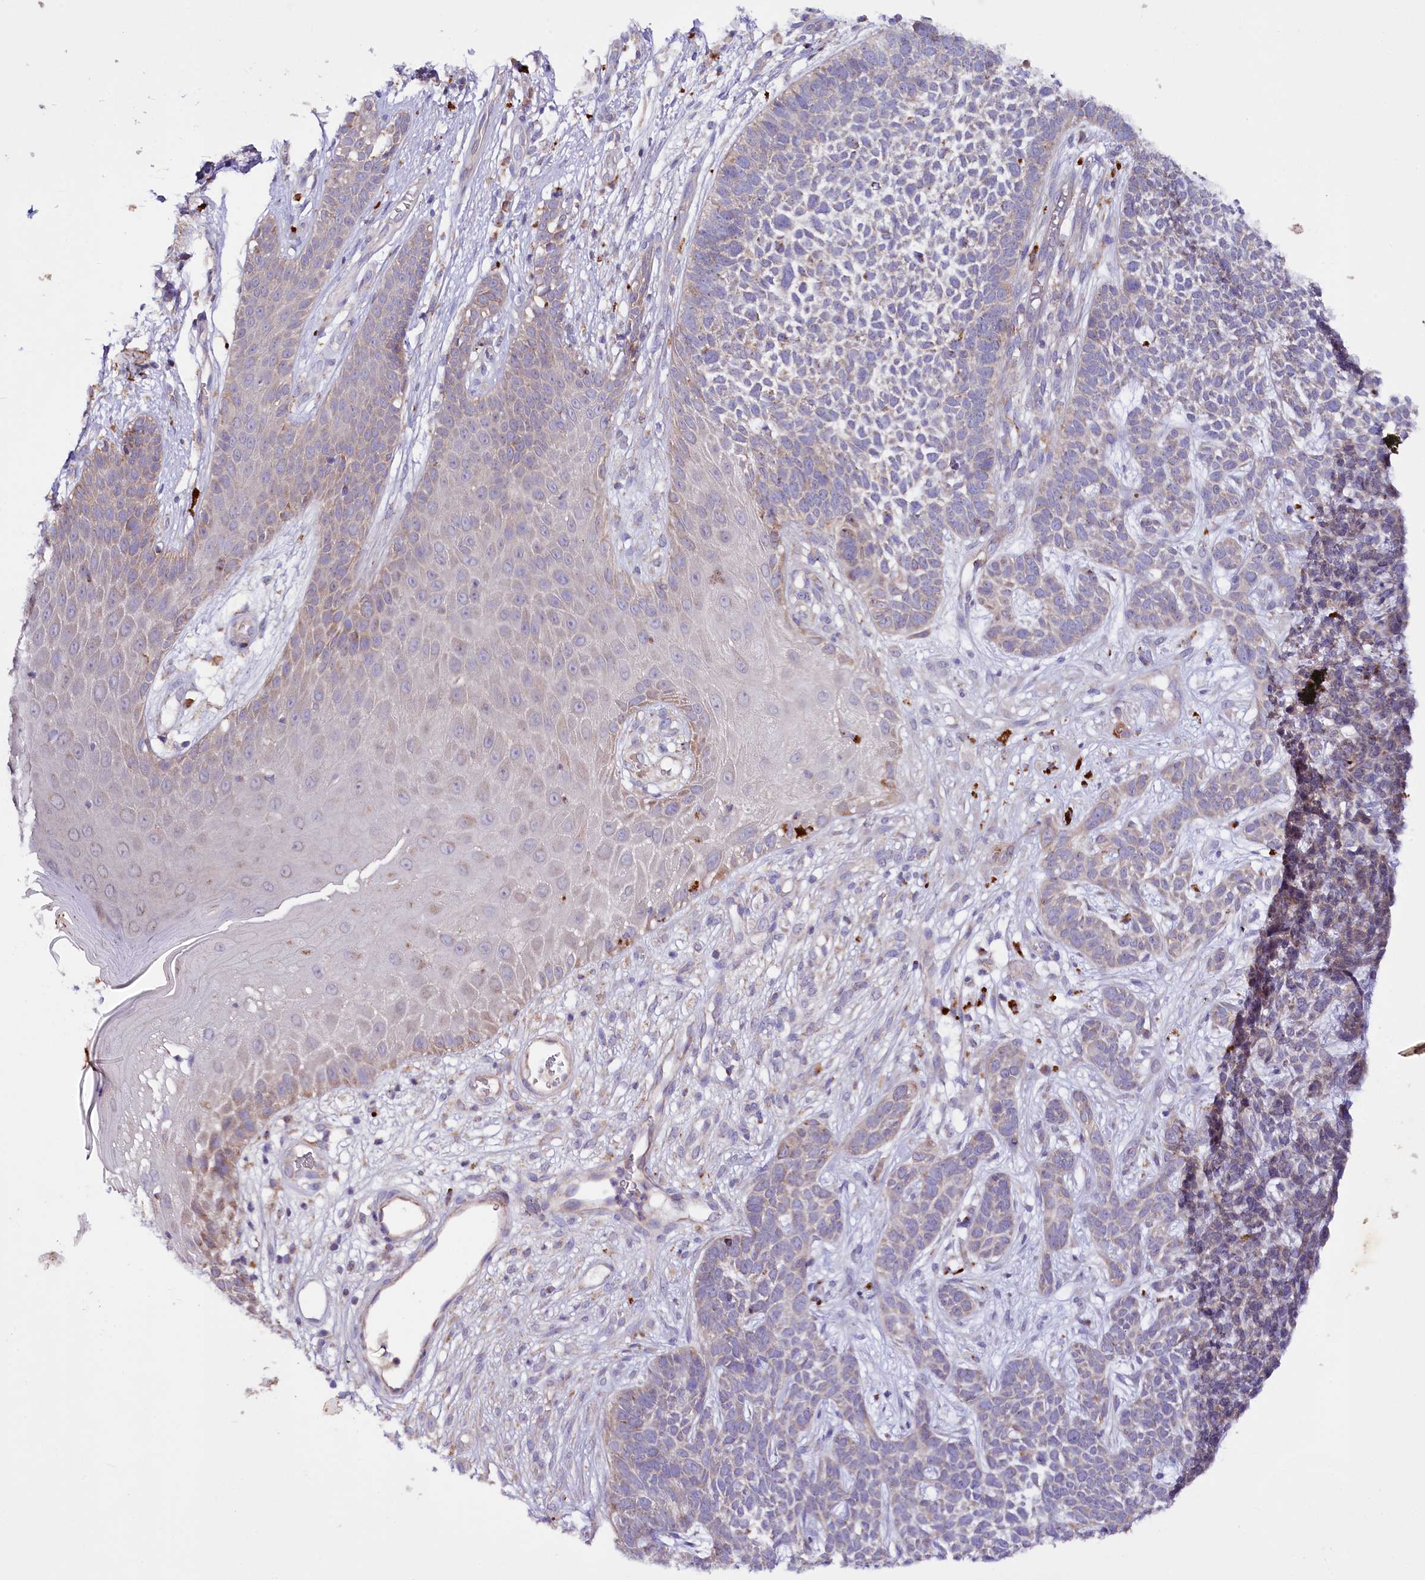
{"staining": {"intensity": "negative", "quantity": "none", "location": "none"}, "tissue": "skin cancer", "cell_type": "Tumor cells", "image_type": "cancer", "snomed": [{"axis": "morphology", "description": "Basal cell carcinoma"}, {"axis": "topography", "description": "Skin"}], "caption": "This image is of skin cancer stained with immunohistochemistry to label a protein in brown with the nuclei are counter-stained blue. There is no expression in tumor cells.", "gene": "ZNF45", "patient": {"sex": "female", "age": 84}}